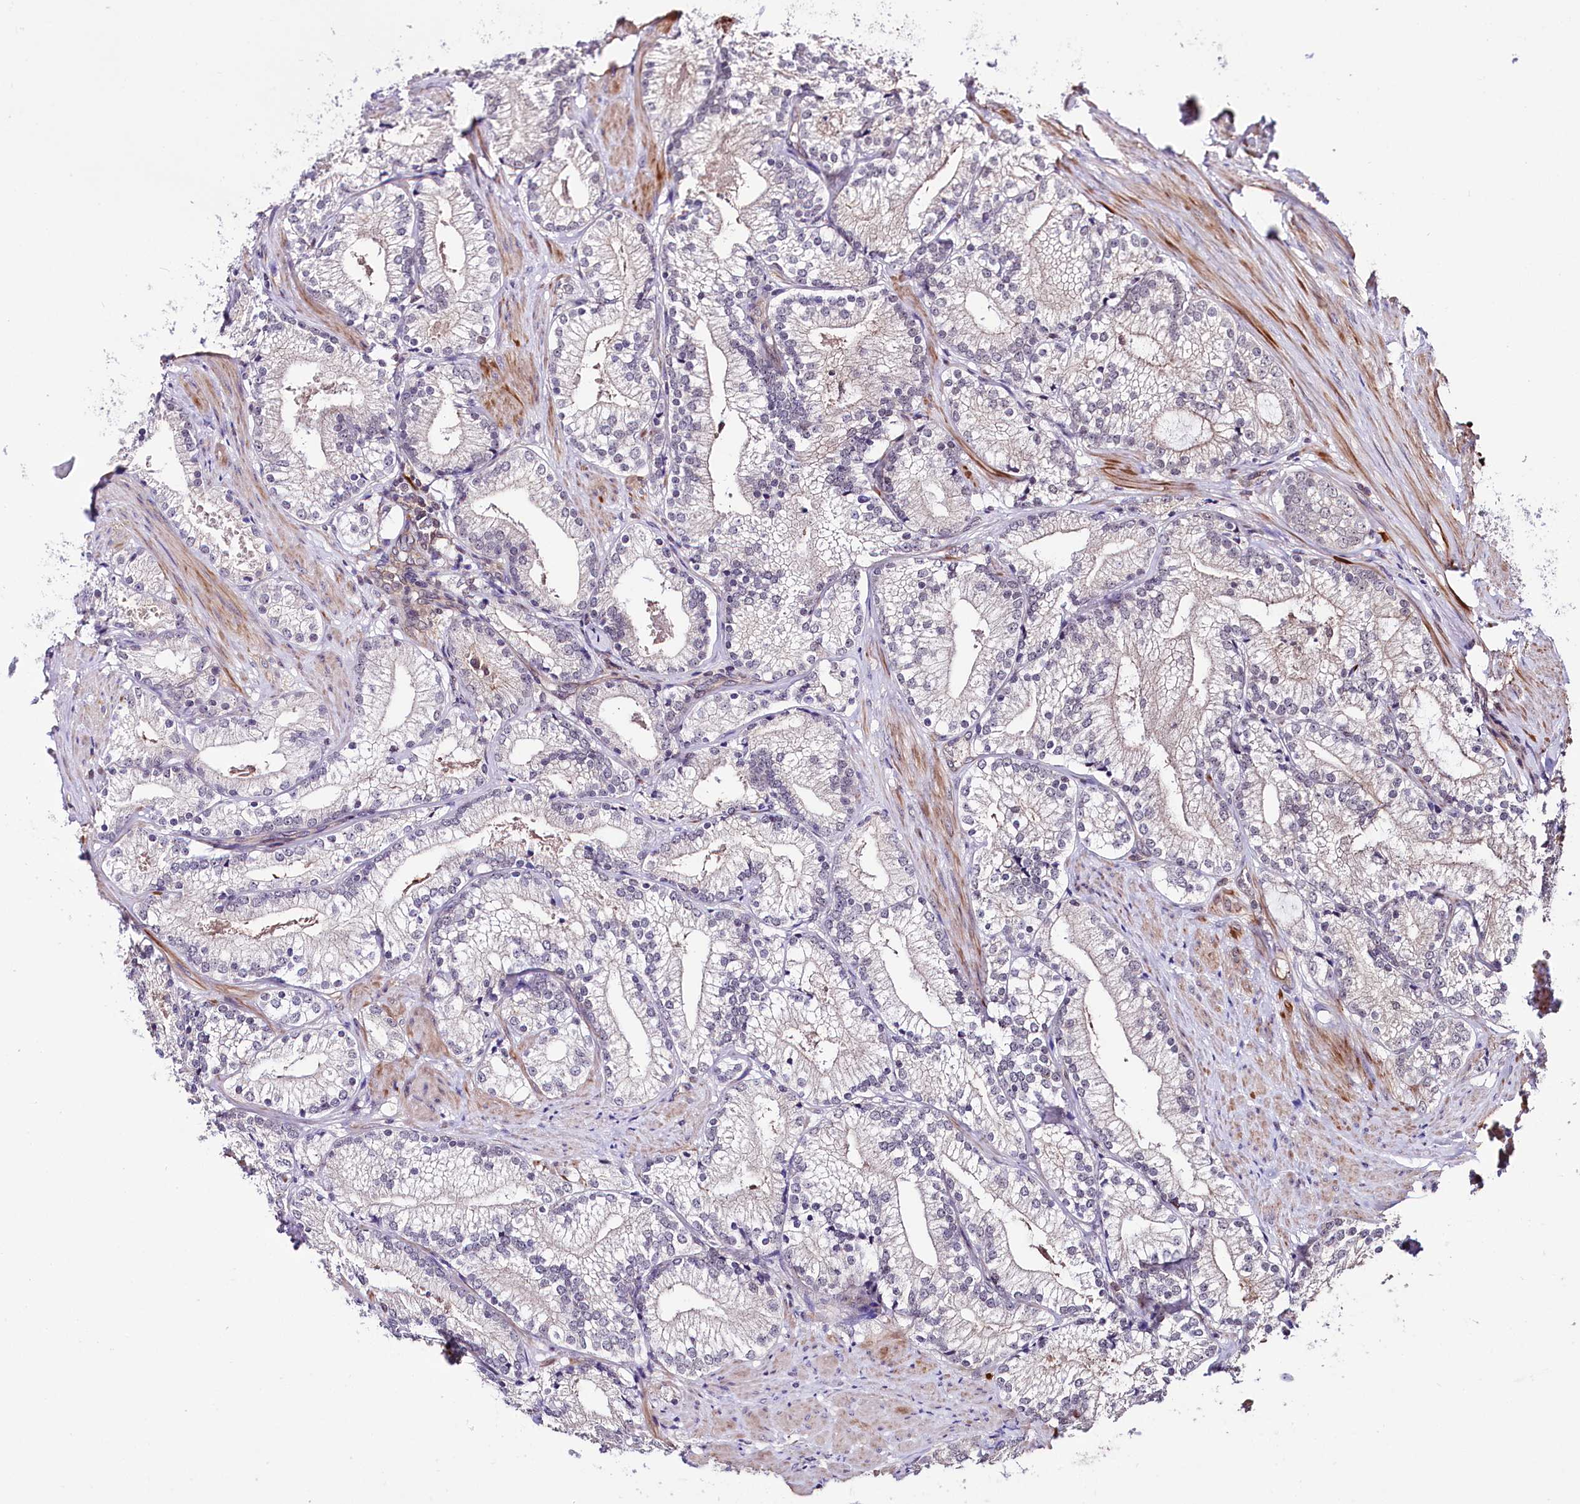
{"staining": {"intensity": "negative", "quantity": "none", "location": "none"}, "tissue": "prostate cancer", "cell_type": "Tumor cells", "image_type": "cancer", "snomed": [{"axis": "morphology", "description": "Adenocarcinoma, High grade"}, {"axis": "topography", "description": "Prostate"}], "caption": "Prostate cancer (high-grade adenocarcinoma) was stained to show a protein in brown. There is no significant staining in tumor cells.", "gene": "TAFAZZIN", "patient": {"sex": "male", "age": 66}}